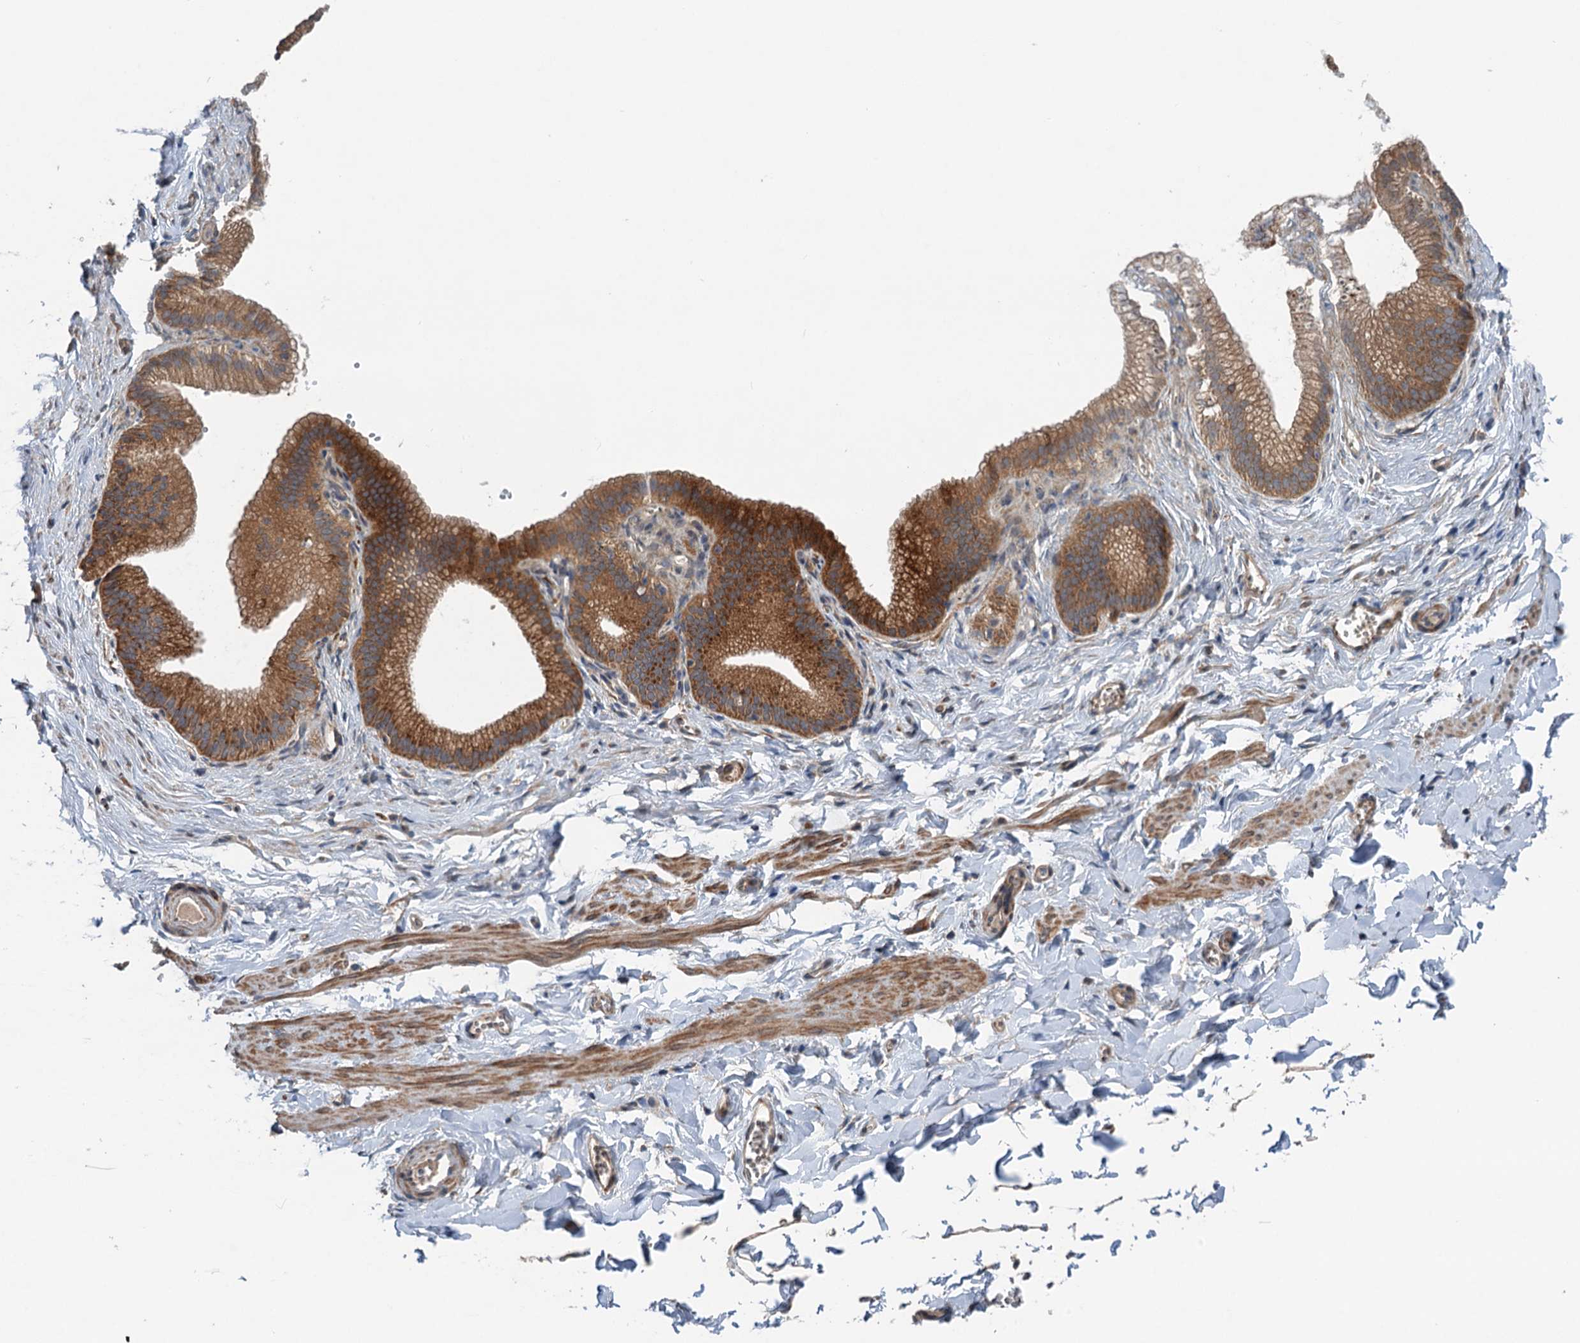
{"staining": {"intensity": "weak", "quantity": ">75%", "location": "cytoplasmic/membranous"}, "tissue": "adipose tissue", "cell_type": "Adipocytes", "image_type": "normal", "snomed": [{"axis": "morphology", "description": "Normal tissue, NOS"}, {"axis": "topography", "description": "Gallbladder"}, {"axis": "topography", "description": "Peripheral nerve tissue"}], "caption": "The histopathology image reveals immunohistochemical staining of benign adipose tissue. There is weak cytoplasmic/membranous positivity is seen in approximately >75% of adipocytes.", "gene": "DYNC2I2", "patient": {"sex": "male", "age": 38}}